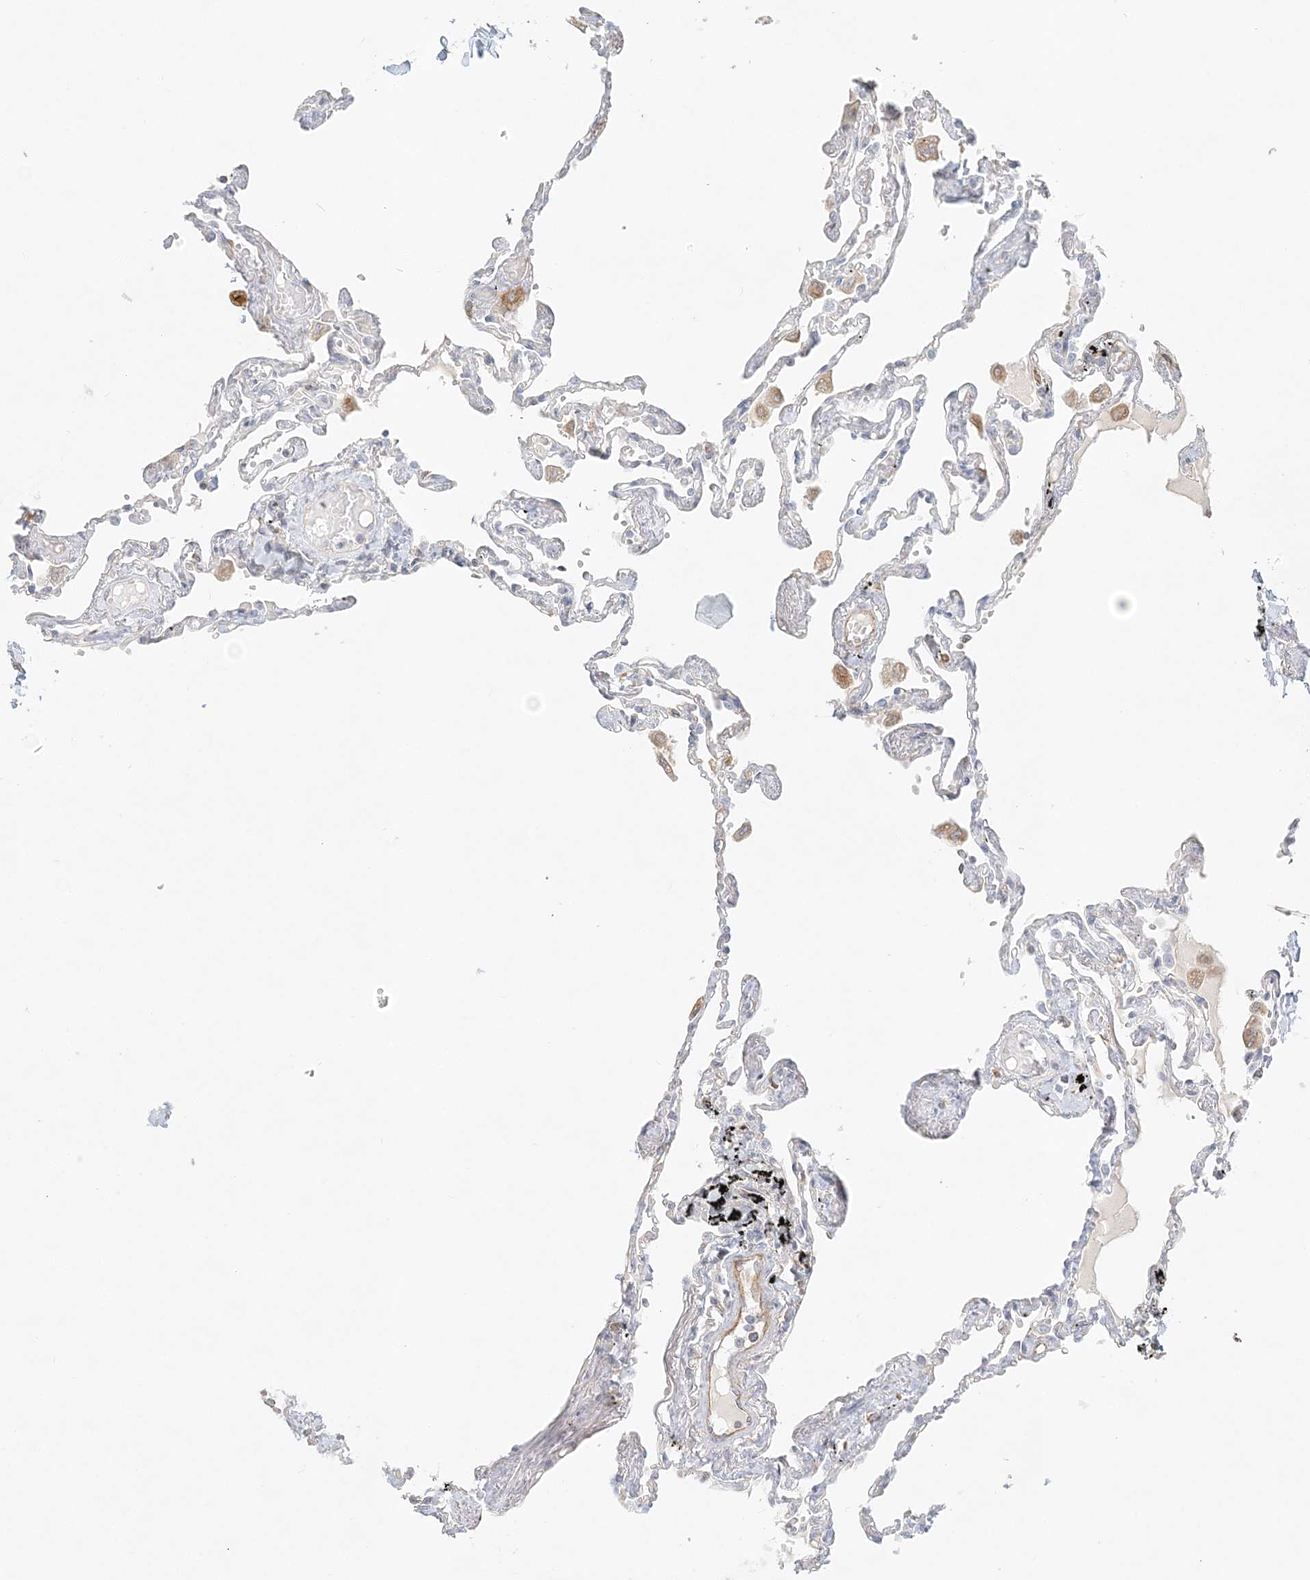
{"staining": {"intensity": "negative", "quantity": "none", "location": "none"}, "tissue": "lung", "cell_type": "Alveolar cells", "image_type": "normal", "snomed": [{"axis": "morphology", "description": "Normal tissue, NOS"}, {"axis": "topography", "description": "Lung"}], "caption": "Histopathology image shows no protein expression in alveolar cells of normal lung. (Stains: DAB (3,3'-diaminobenzidine) immunohistochemistry with hematoxylin counter stain, Microscopy: brightfield microscopy at high magnification).", "gene": "DMRTB1", "patient": {"sex": "female", "age": 67}}